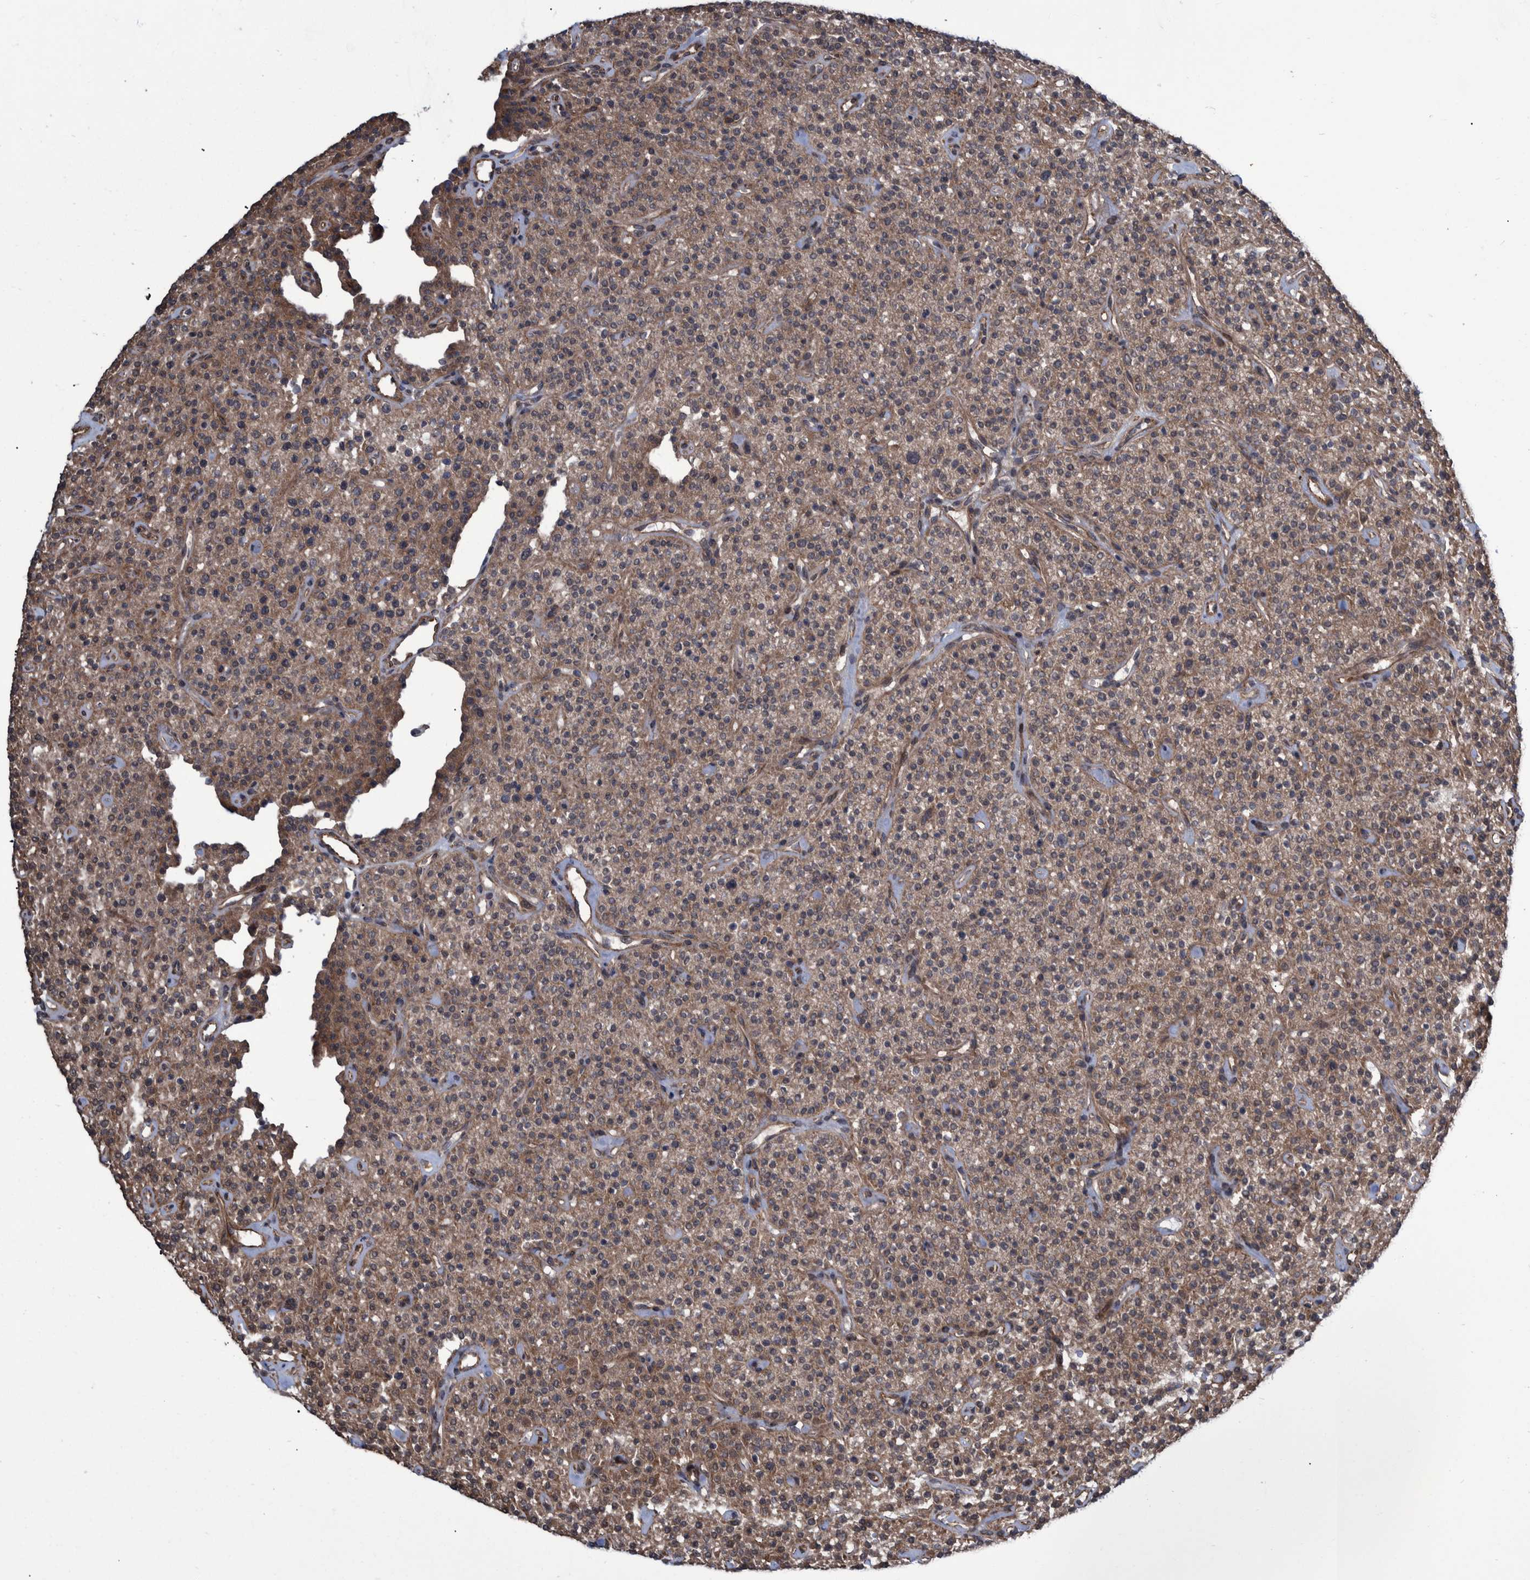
{"staining": {"intensity": "moderate", "quantity": ">75%", "location": "cytoplasmic/membranous"}, "tissue": "parathyroid gland", "cell_type": "Glandular cells", "image_type": "normal", "snomed": [{"axis": "morphology", "description": "Normal tissue, NOS"}, {"axis": "topography", "description": "Parathyroid gland"}], "caption": "Brown immunohistochemical staining in normal parathyroid gland exhibits moderate cytoplasmic/membranous expression in approximately >75% of glandular cells.", "gene": "TNFRSF10B", "patient": {"sex": "male", "age": 46}}